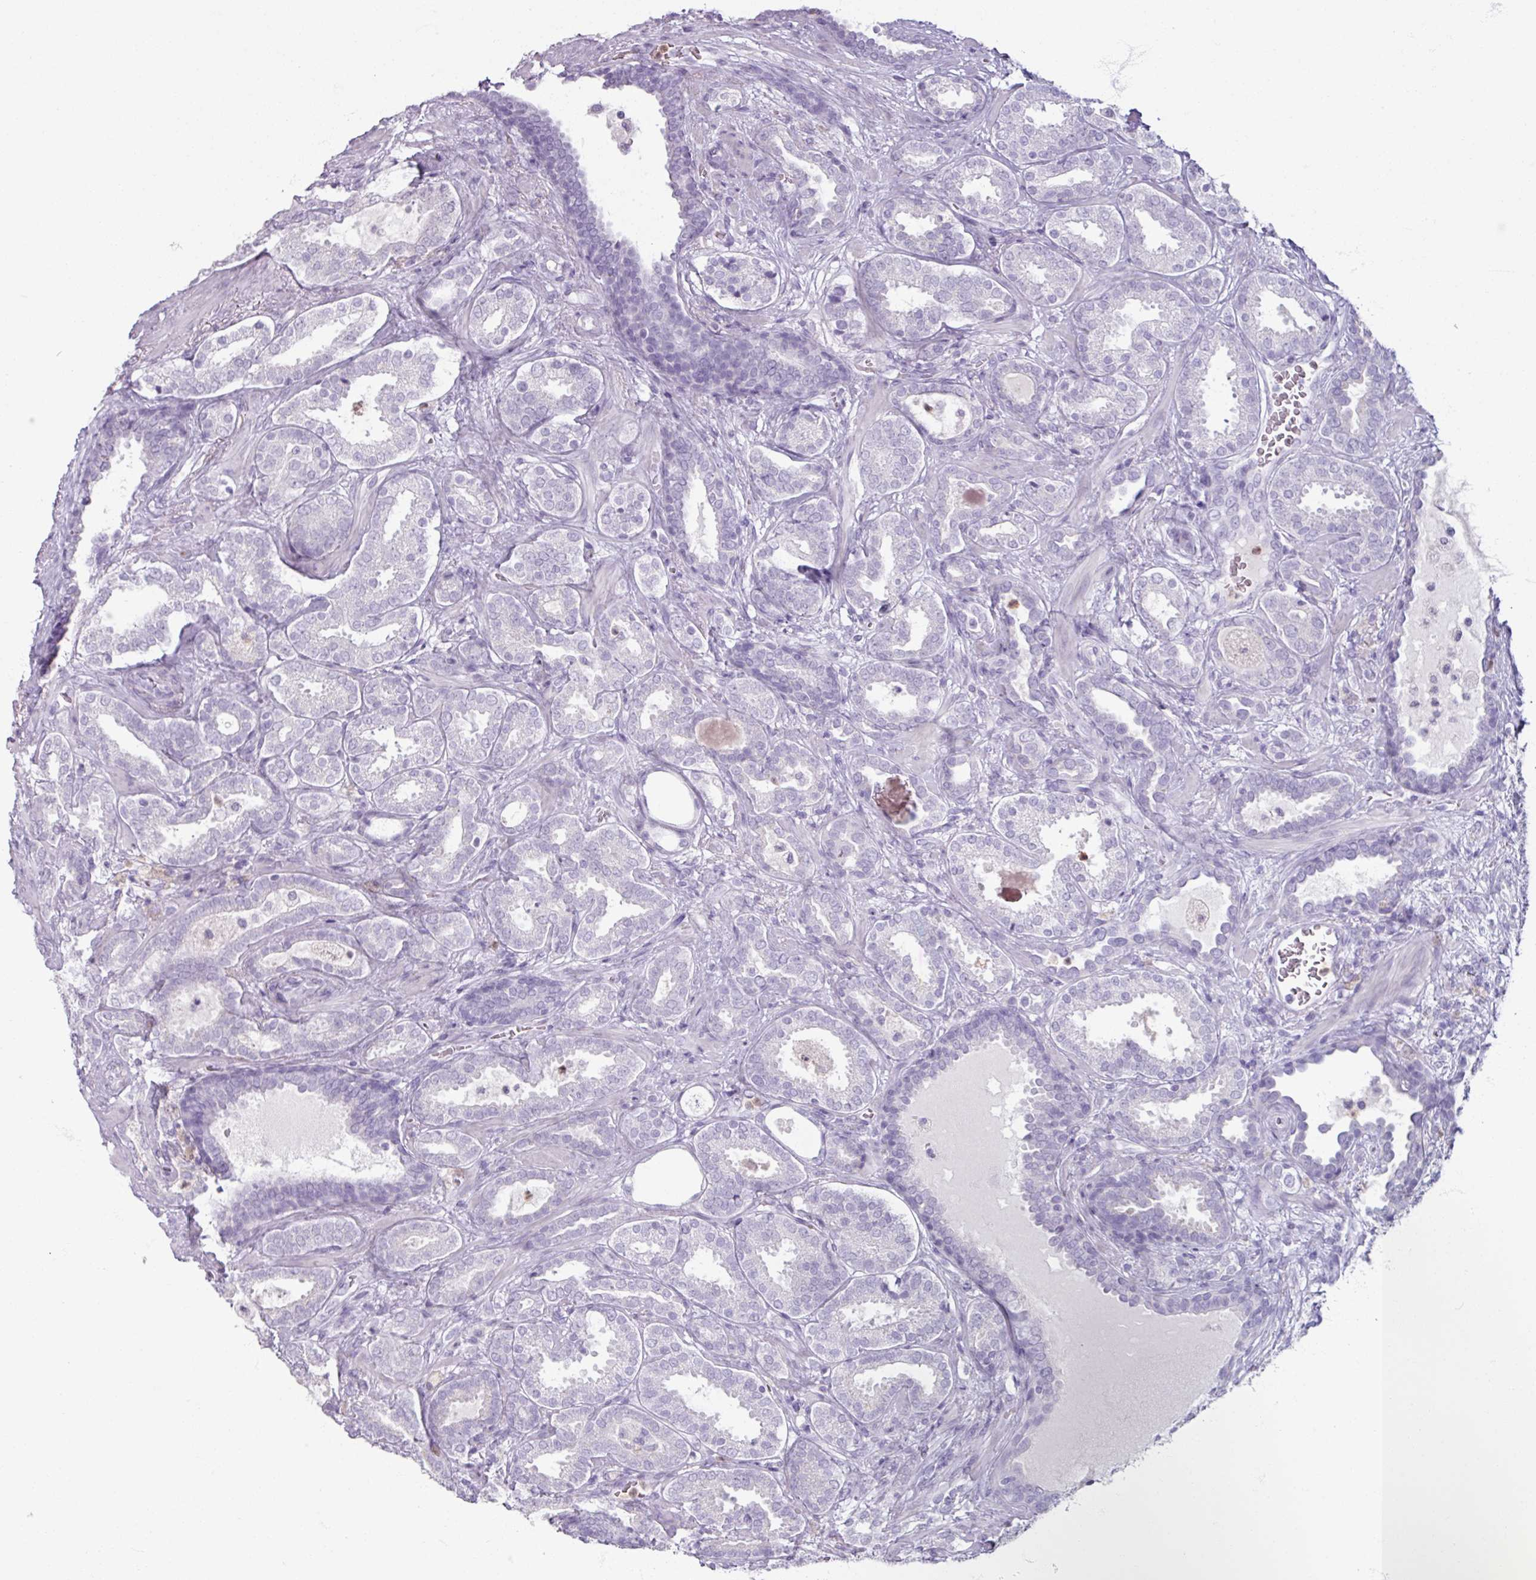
{"staining": {"intensity": "negative", "quantity": "none", "location": "none"}, "tissue": "prostate cancer", "cell_type": "Tumor cells", "image_type": "cancer", "snomed": [{"axis": "morphology", "description": "Adenocarcinoma, High grade"}, {"axis": "topography", "description": "Prostate"}], "caption": "Immunohistochemical staining of prostate cancer (high-grade adenocarcinoma) displays no significant expression in tumor cells.", "gene": "ARG1", "patient": {"sex": "male", "age": 65}}